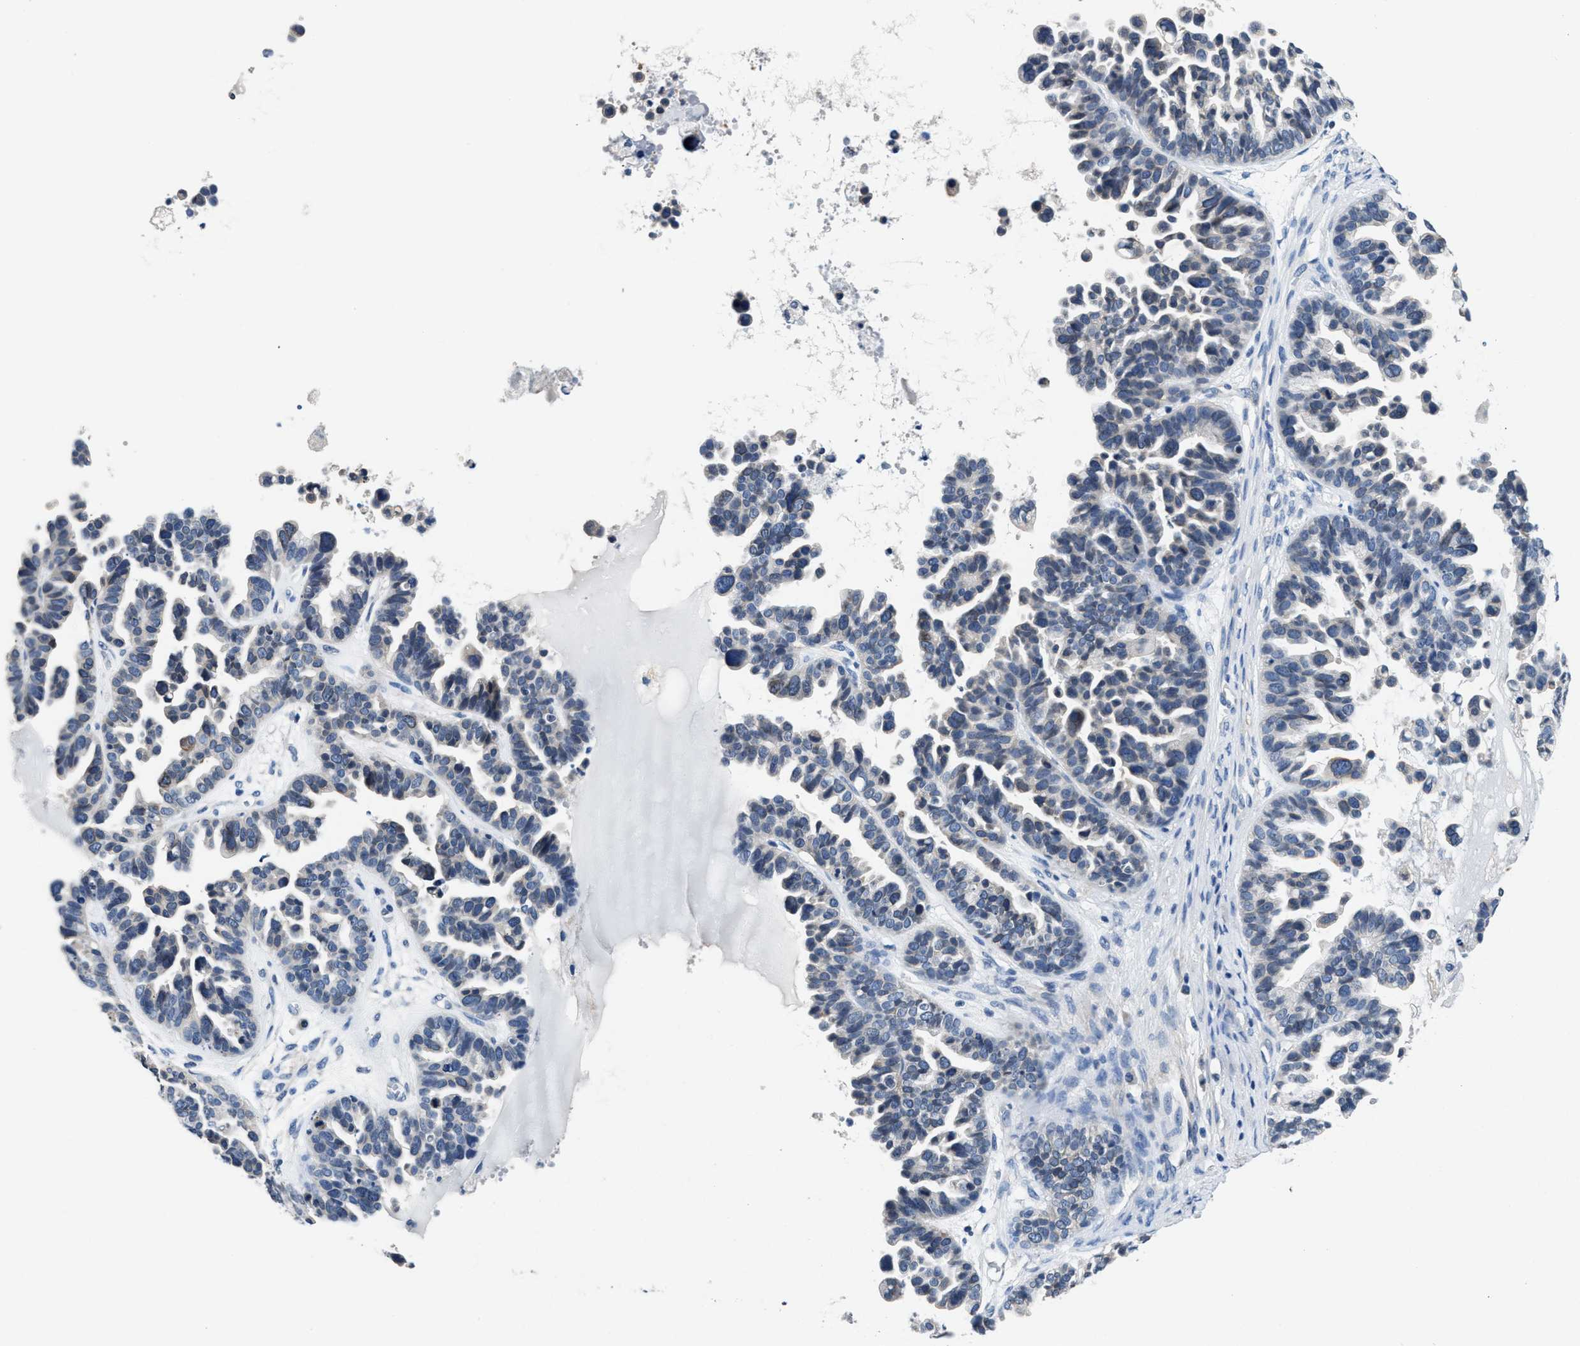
{"staining": {"intensity": "negative", "quantity": "none", "location": "none"}, "tissue": "ovarian cancer", "cell_type": "Tumor cells", "image_type": "cancer", "snomed": [{"axis": "morphology", "description": "Cystadenocarcinoma, serous, NOS"}, {"axis": "topography", "description": "Ovary"}], "caption": "The photomicrograph demonstrates no staining of tumor cells in ovarian serous cystadenocarcinoma.", "gene": "MYH3", "patient": {"sex": "female", "age": 56}}